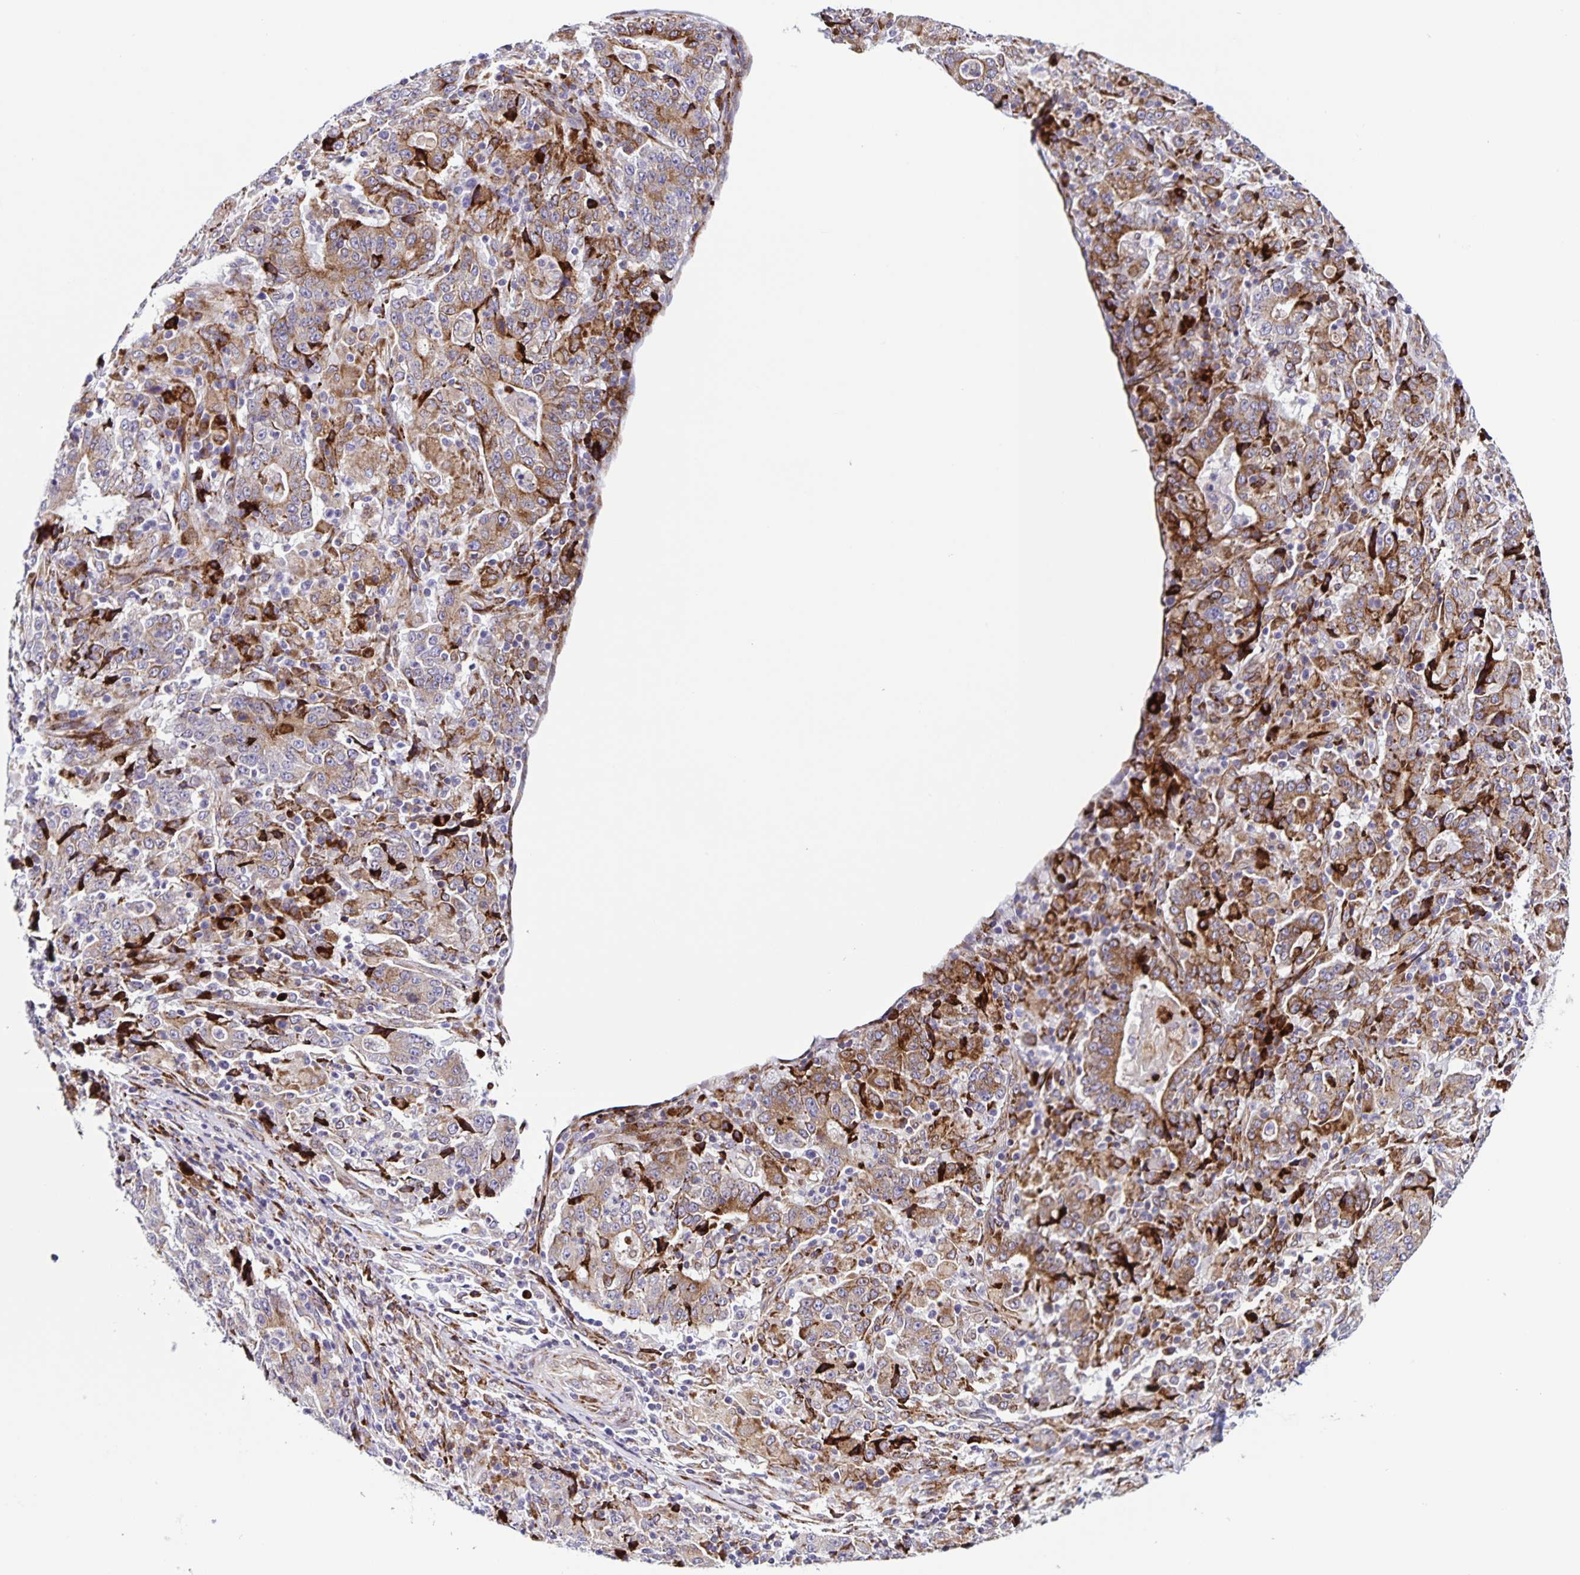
{"staining": {"intensity": "moderate", "quantity": "25%-75%", "location": "cytoplasmic/membranous"}, "tissue": "stomach cancer", "cell_type": "Tumor cells", "image_type": "cancer", "snomed": [{"axis": "morphology", "description": "Normal tissue, NOS"}, {"axis": "morphology", "description": "Adenocarcinoma, NOS"}, {"axis": "topography", "description": "Stomach, upper"}, {"axis": "topography", "description": "Stomach"}], "caption": "Tumor cells display medium levels of moderate cytoplasmic/membranous staining in about 25%-75% of cells in human stomach cancer (adenocarcinoma).", "gene": "OSBPL5", "patient": {"sex": "male", "age": 59}}